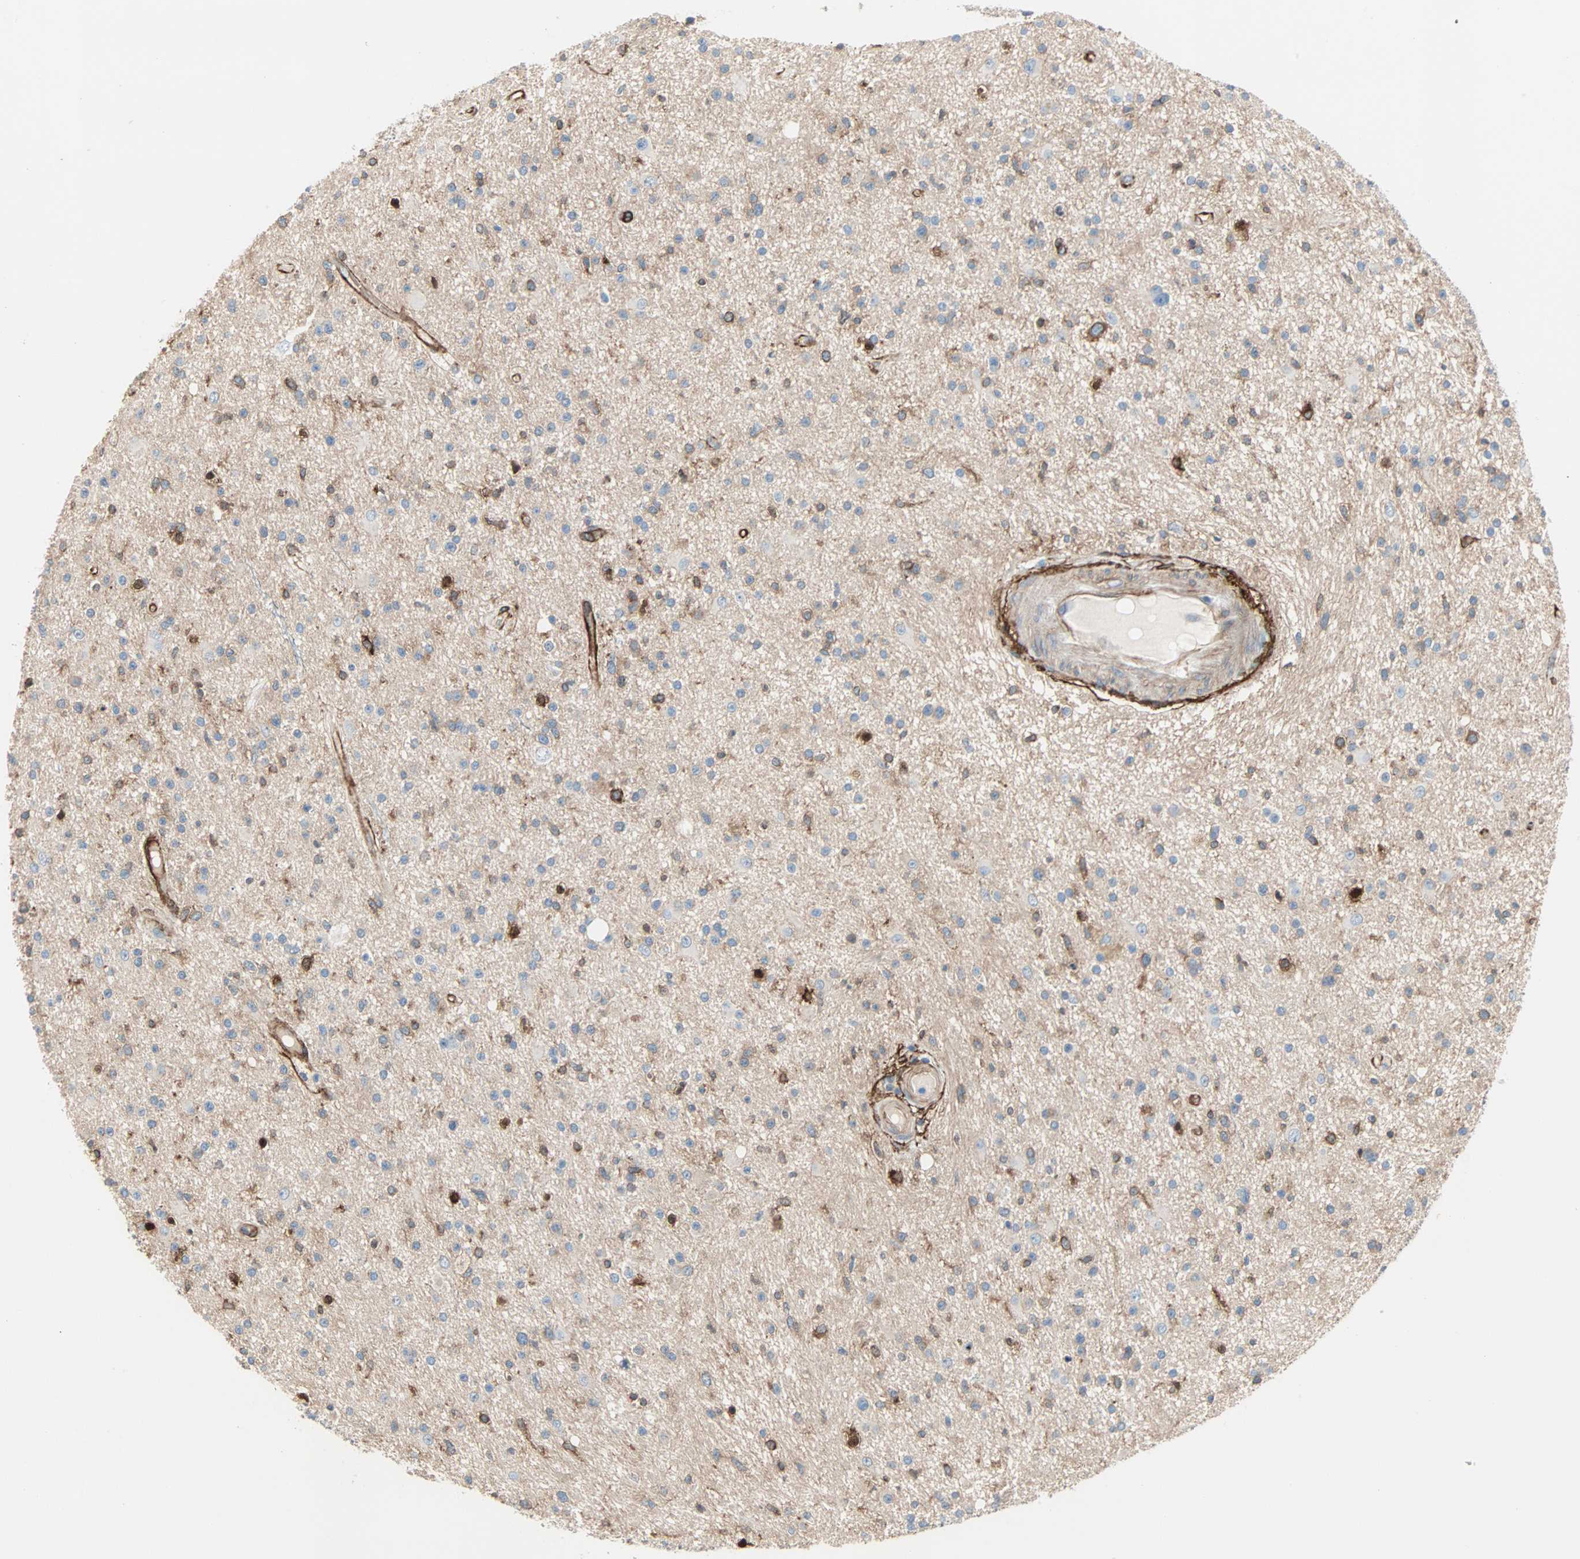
{"staining": {"intensity": "weak", "quantity": "<25%", "location": "cytoplasmic/membranous"}, "tissue": "glioma", "cell_type": "Tumor cells", "image_type": "cancer", "snomed": [{"axis": "morphology", "description": "Glioma, malignant, High grade"}, {"axis": "topography", "description": "Brain"}], "caption": "This is an IHC image of high-grade glioma (malignant). There is no positivity in tumor cells.", "gene": "EPB41L2", "patient": {"sex": "male", "age": 33}}